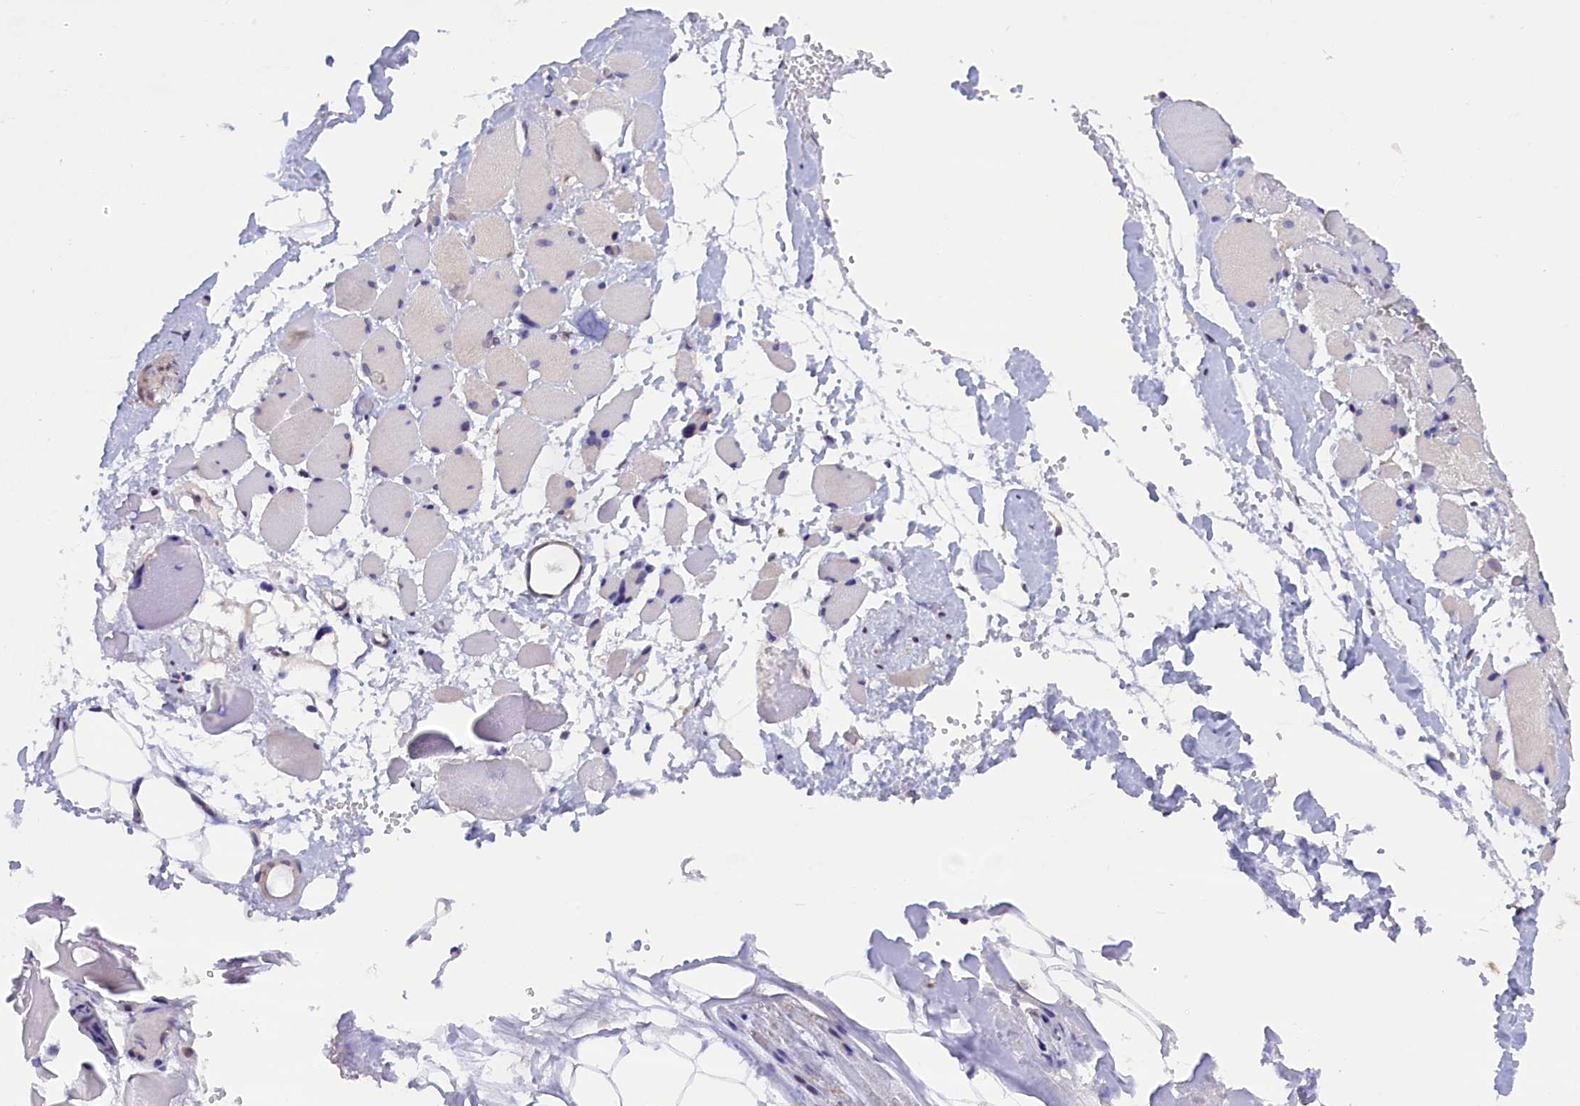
{"staining": {"intensity": "negative", "quantity": "none", "location": "none"}, "tissue": "skeletal muscle", "cell_type": "Myocytes", "image_type": "normal", "snomed": [{"axis": "morphology", "description": "Normal tissue, NOS"}, {"axis": "morphology", "description": "Basal cell carcinoma"}, {"axis": "topography", "description": "Skeletal muscle"}], "caption": "Immunohistochemistry micrograph of normal skeletal muscle stained for a protein (brown), which reveals no positivity in myocytes. The staining is performed using DAB (3,3'-diaminobenzidine) brown chromogen with nuclei counter-stained in using hematoxylin.", "gene": "TBCB", "patient": {"sex": "female", "age": 64}}